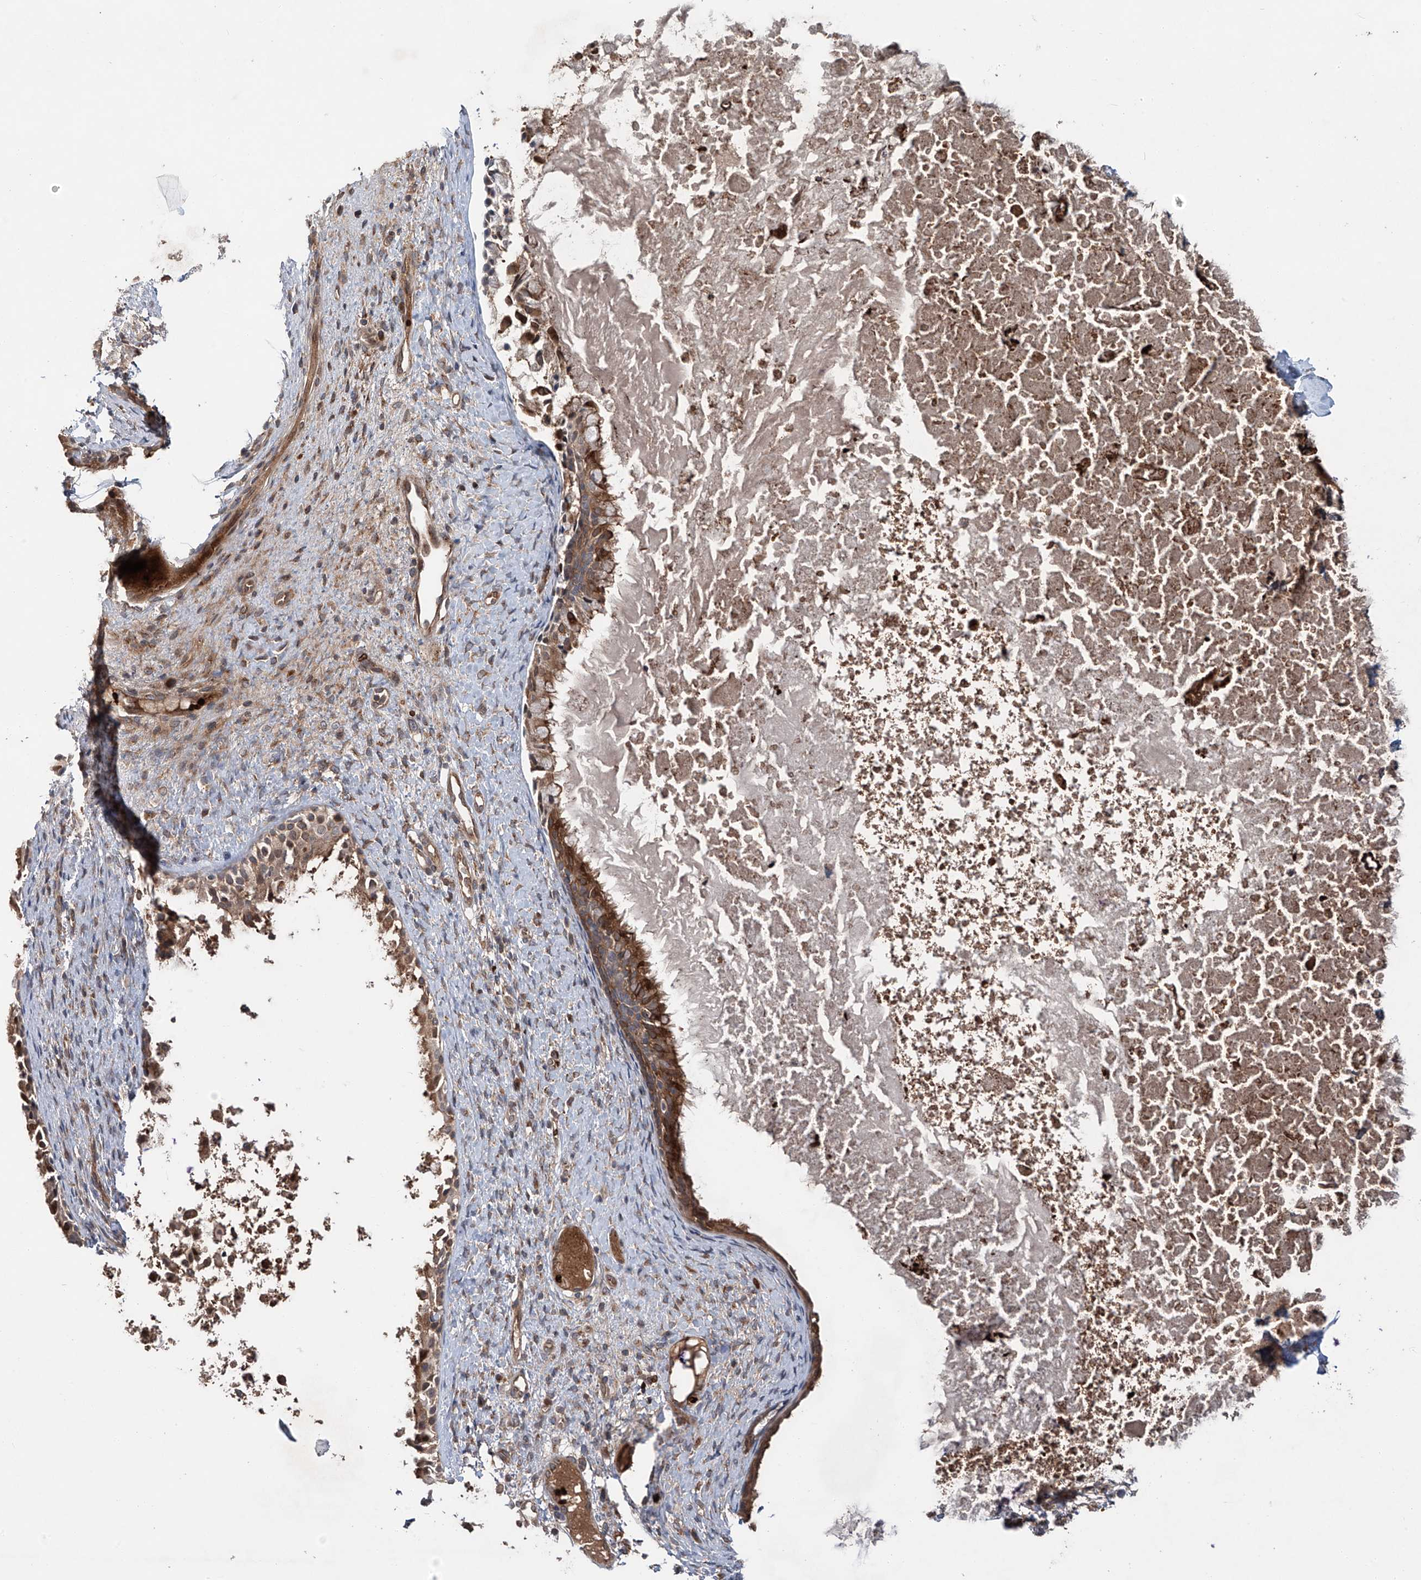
{"staining": {"intensity": "moderate", "quantity": ">75%", "location": "cytoplasmic/membranous"}, "tissue": "nasopharynx", "cell_type": "Respiratory epithelial cells", "image_type": "normal", "snomed": [{"axis": "morphology", "description": "Normal tissue, NOS"}, {"axis": "topography", "description": "Nasopharynx"}], "caption": "Brown immunohistochemical staining in unremarkable nasopharynx demonstrates moderate cytoplasmic/membranous staining in about >75% of respiratory epithelial cells. Nuclei are stained in blue.", "gene": "ZDHHC9", "patient": {"sex": "male", "age": 22}}